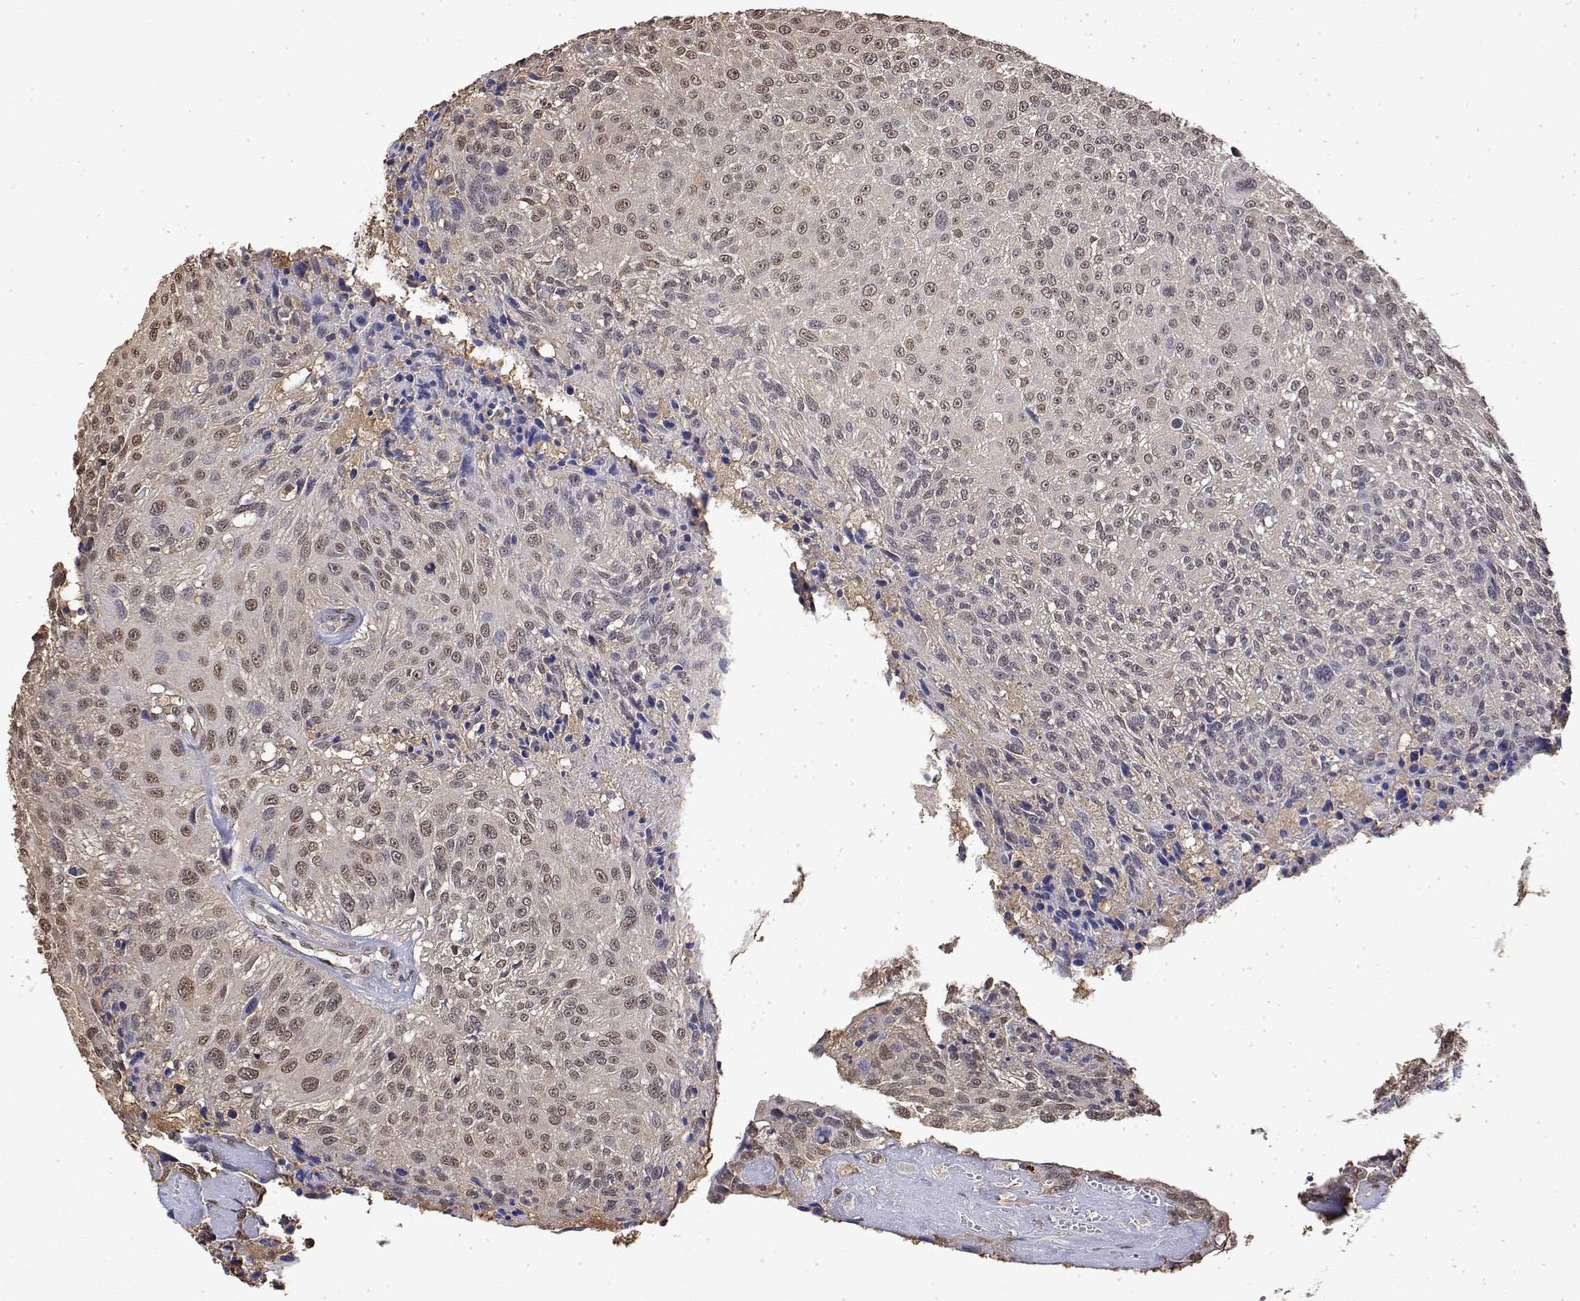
{"staining": {"intensity": "weak", "quantity": ">75%", "location": "nuclear"}, "tissue": "urothelial cancer", "cell_type": "Tumor cells", "image_type": "cancer", "snomed": [{"axis": "morphology", "description": "Urothelial carcinoma, NOS"}, {"axis": "topography", "description": "Urinary bladder"}], "caption": "Immunohistochemical staining of human transitional cell carcinoma demonstrates low levels of weak nuclear protein expression in approximately >75% of tumor cells. The staining was performed using DAB (3,3'-diaminobenzidine), with brown indicating positive protein expression. Nuclei are stained blue with hematoxylin.", "gene": "TPI1", "patient": {"sex": "male", "age": 55}}